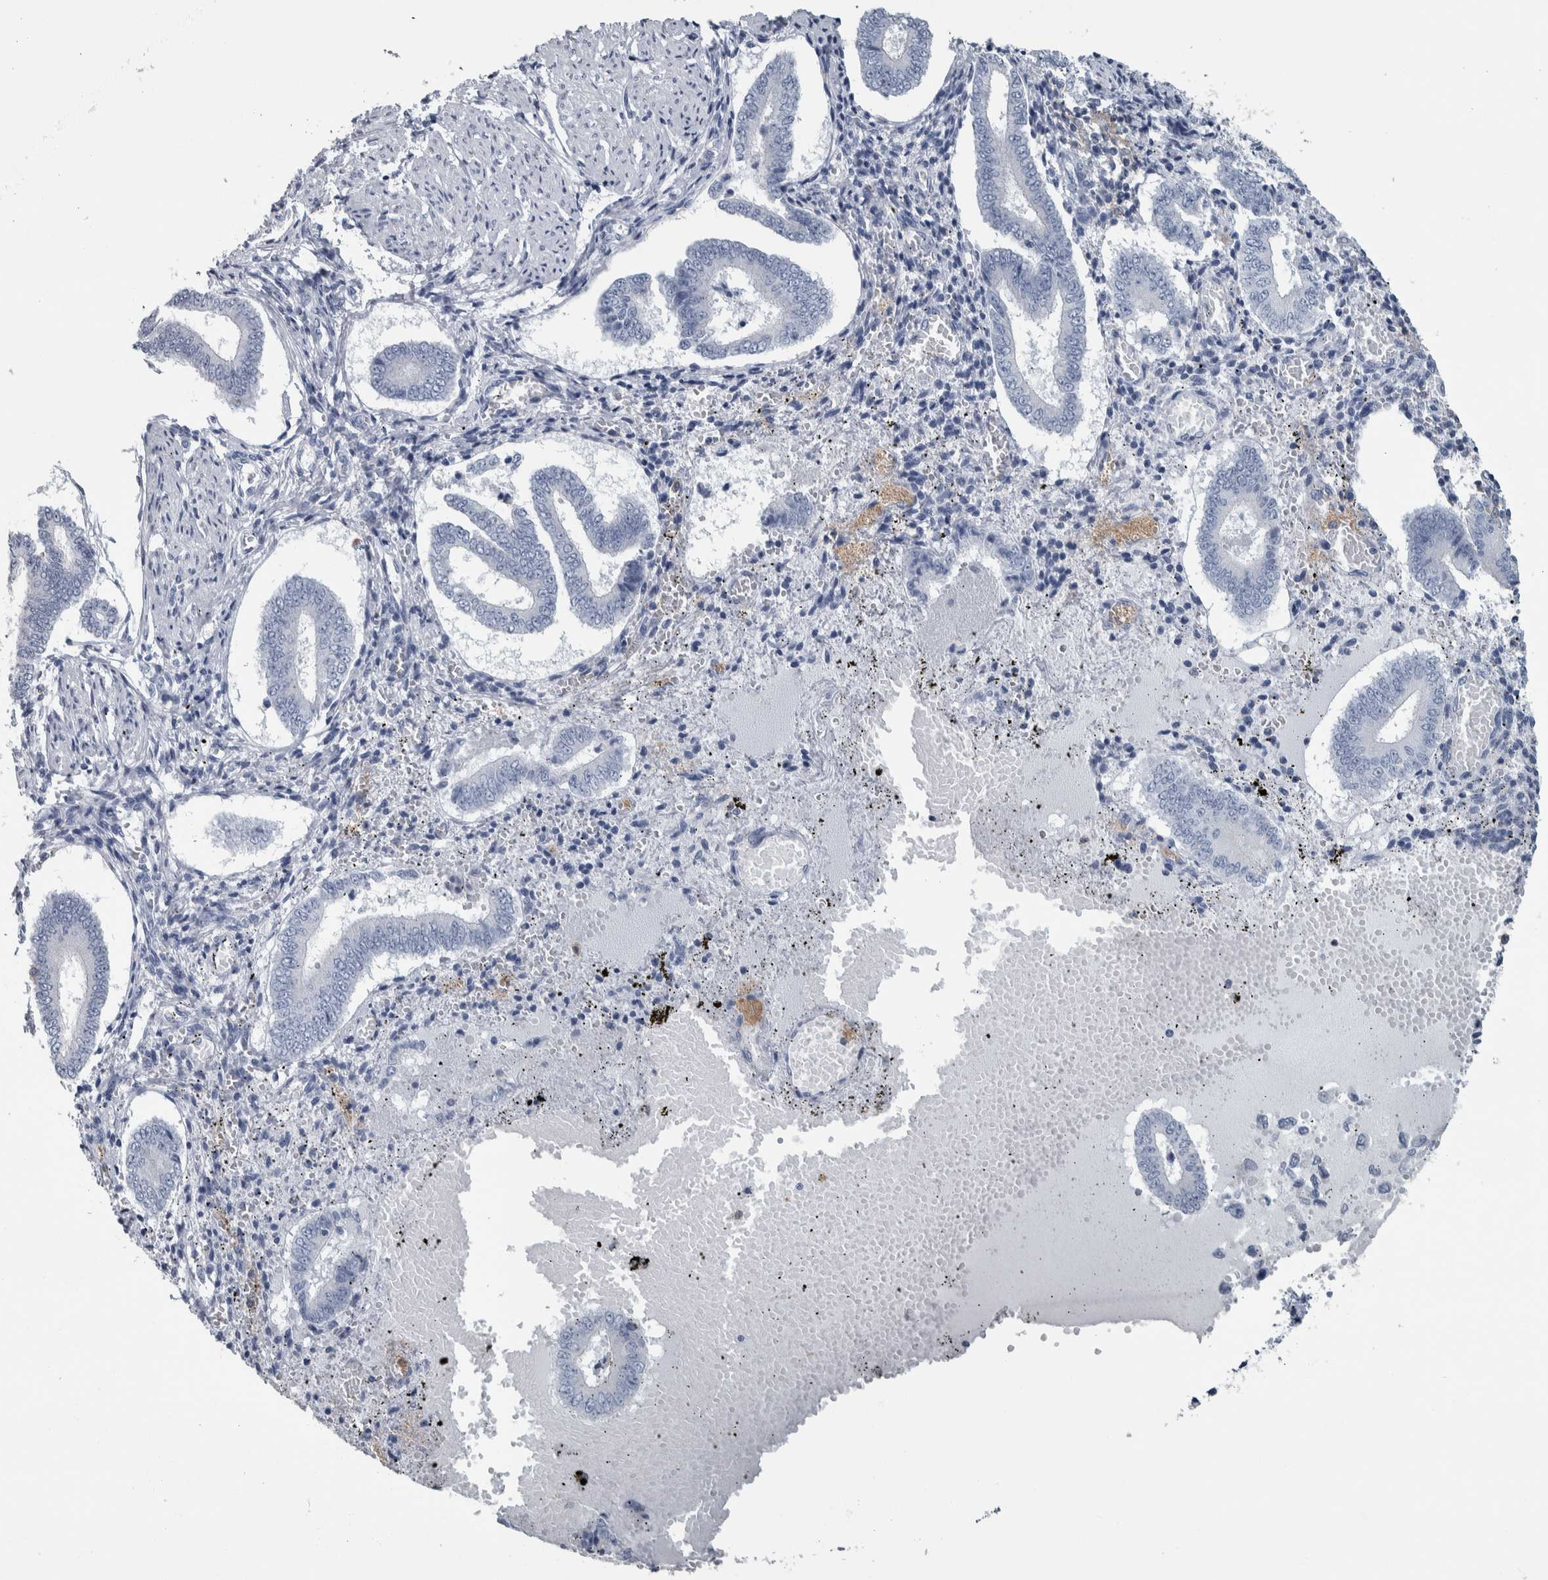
{"staining": {"intensity": "negative", "quantity": "none", "location": "none"}, "tissue": "endometrium", "cell_type": "Cells in endometrial stroma", "image_type": "normal", "snomed": [{"axis": "morphology", "description": "Normal tissue, NOS"}, {"axis": "topography", "description": "Endometrium"}], "caption": "Immunohistochemistry histopathology image of normal endometrium: endometrium stained with DAB (3,3'-diaminobenzidine) exhibits no significant protein positivity in cells in endometrial stroma.", "gene": "SKAP2", "patient": {"sex": "female", "age": 42}}